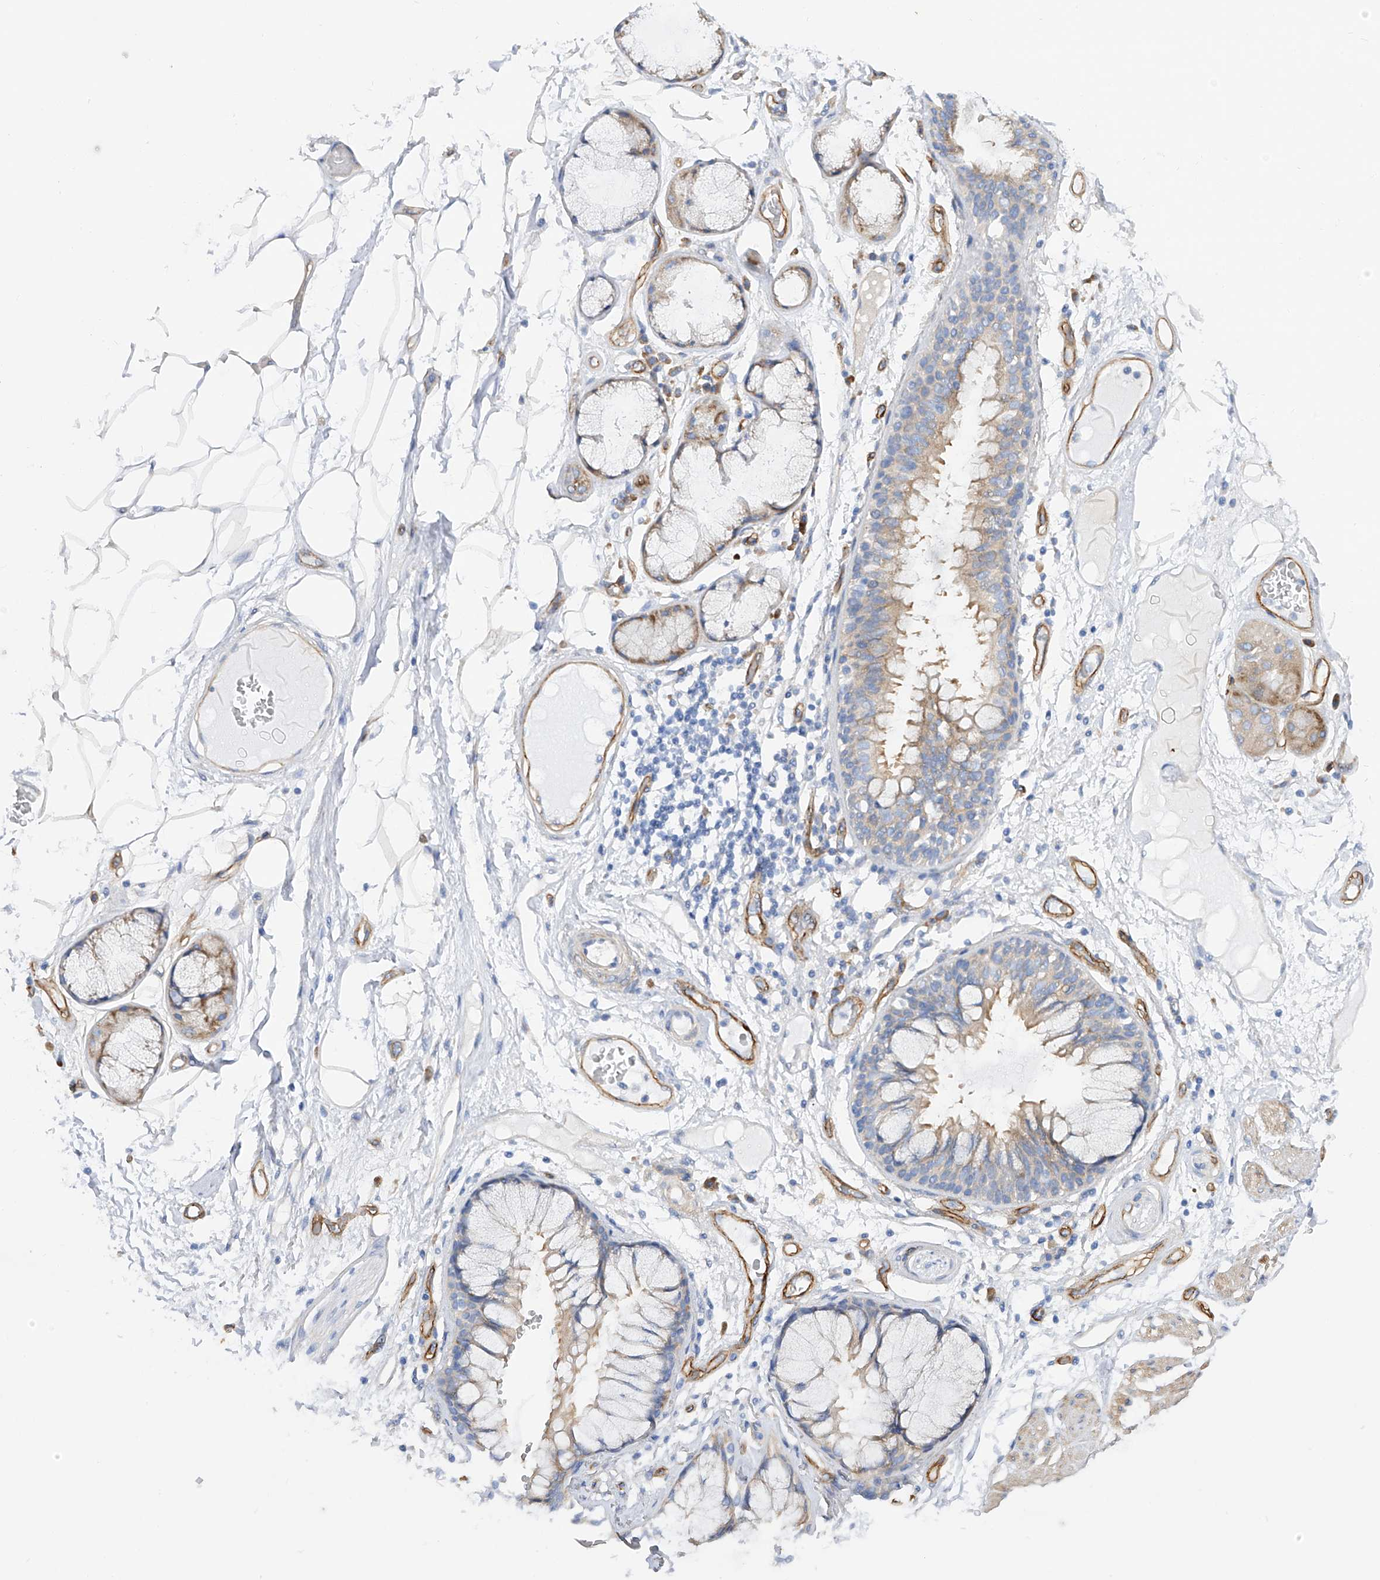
{"staining": {"intensity": "negative", "quantity": "none", "location": "none"}, "tissue": "adipose tissue", "cell_type": "Adipocytes", "image_type": "normal", "snomed": [{"axis": "morphology", "description": "Normal tissue, NOS"}, {"axis": "topography", "description": "Bronchus"}], "caption": "Adipocytes are negative for protein expression in benign human adipose tissue. (Immunohistochemistry, brightfield microscopy, high magnification).", "gene": "LCA5", "patient": {"sex": "male", "age": 66}}